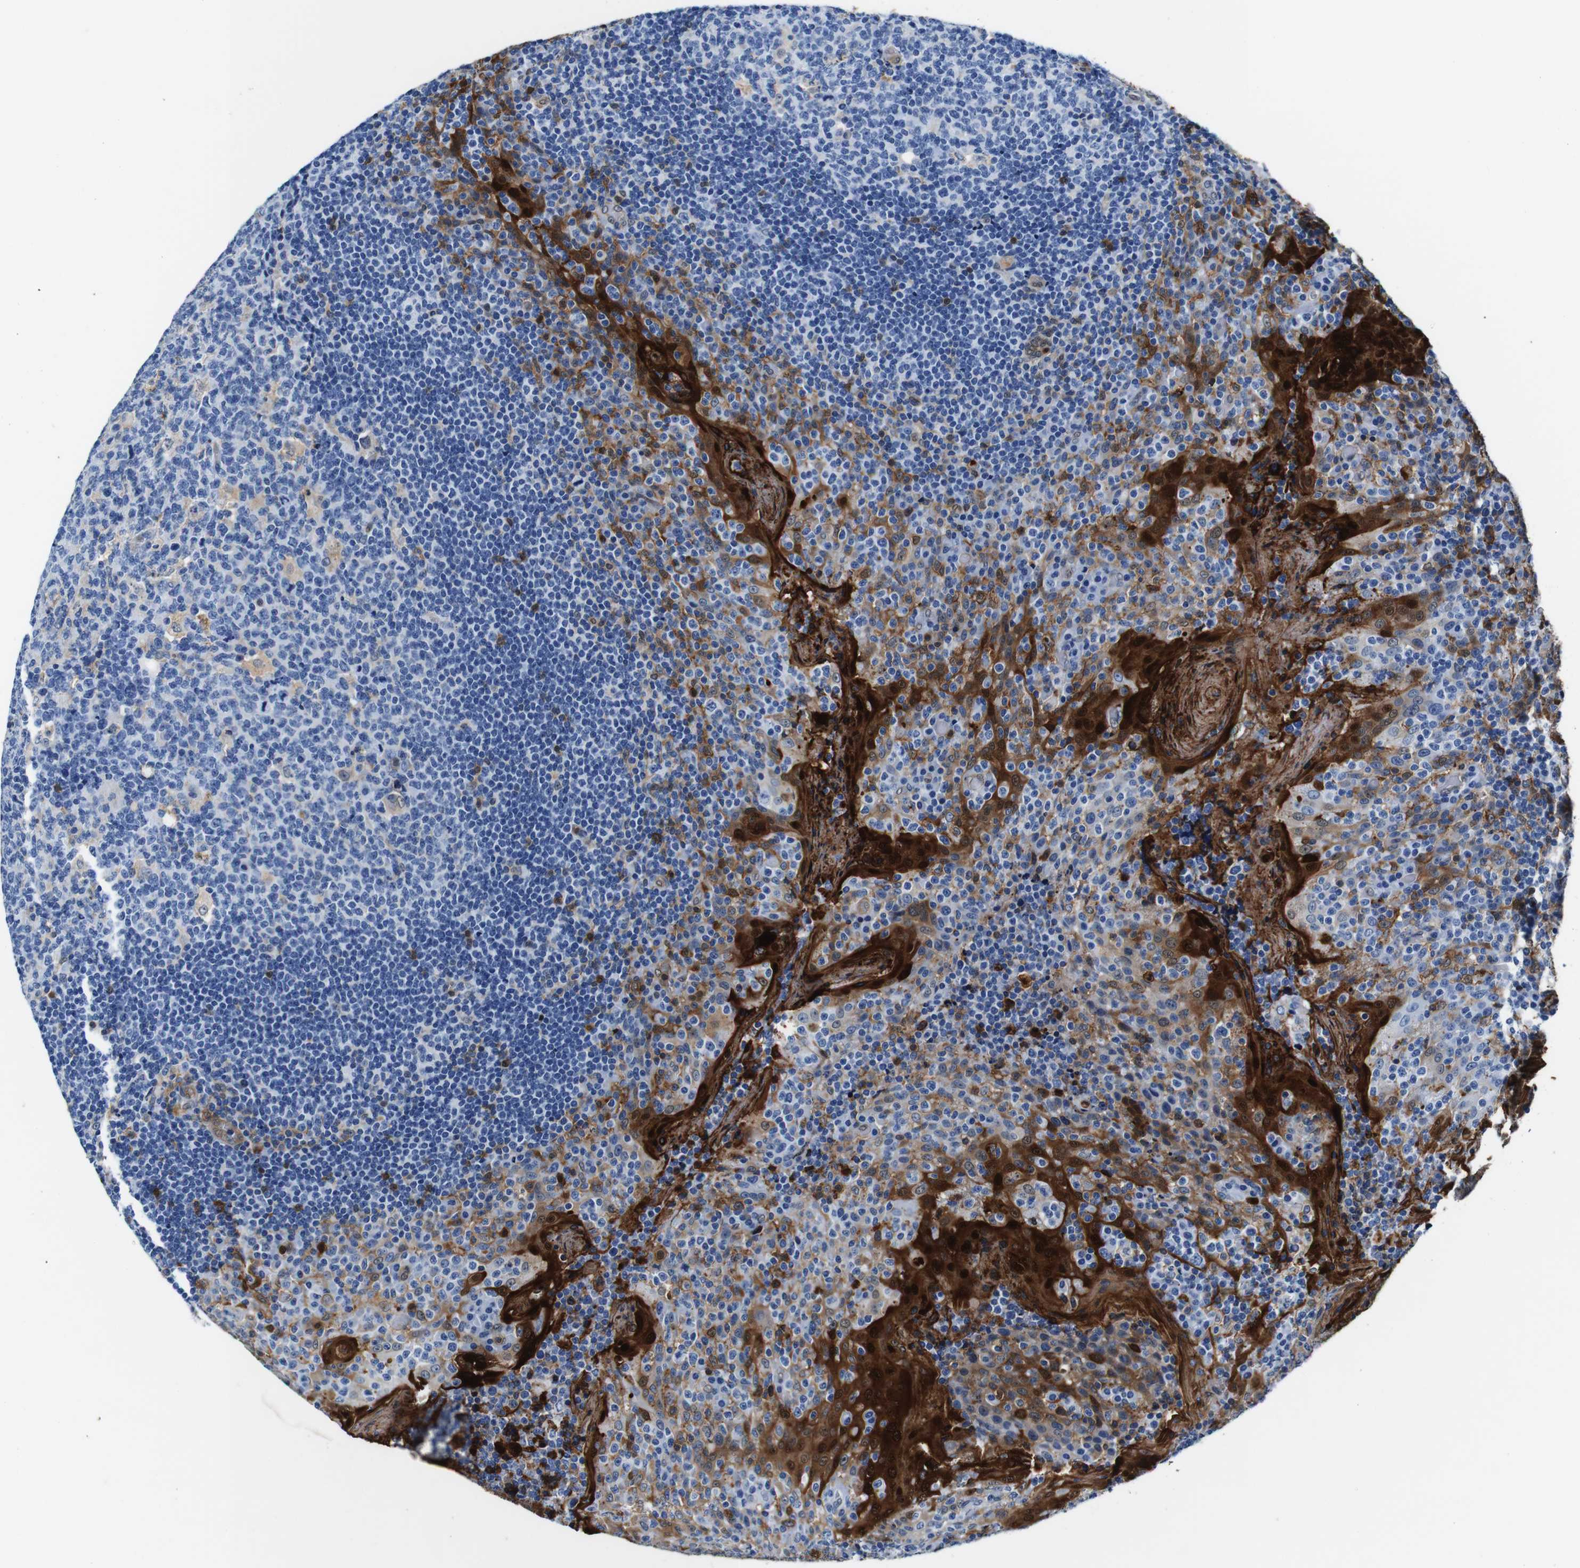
{"staining": {"intensity": "weak", "quantity": "<25%", "location": "cytoplasmic/membranous"}, "tissue": "tonsil", "cell_type": "Germinal center cells", "image_type": "normal", "snomed": [{"axis": "morphology", "description": "Normal tissue, NOS"}, {"axis": "topography", "description": "Tonsil"}], "caption": "This is an IHC histopathology image of normal tonsil. There is no positivity in germinal center cells.", "gene": "ANXA1", "patient": {"sex": "male", "age": 17}}